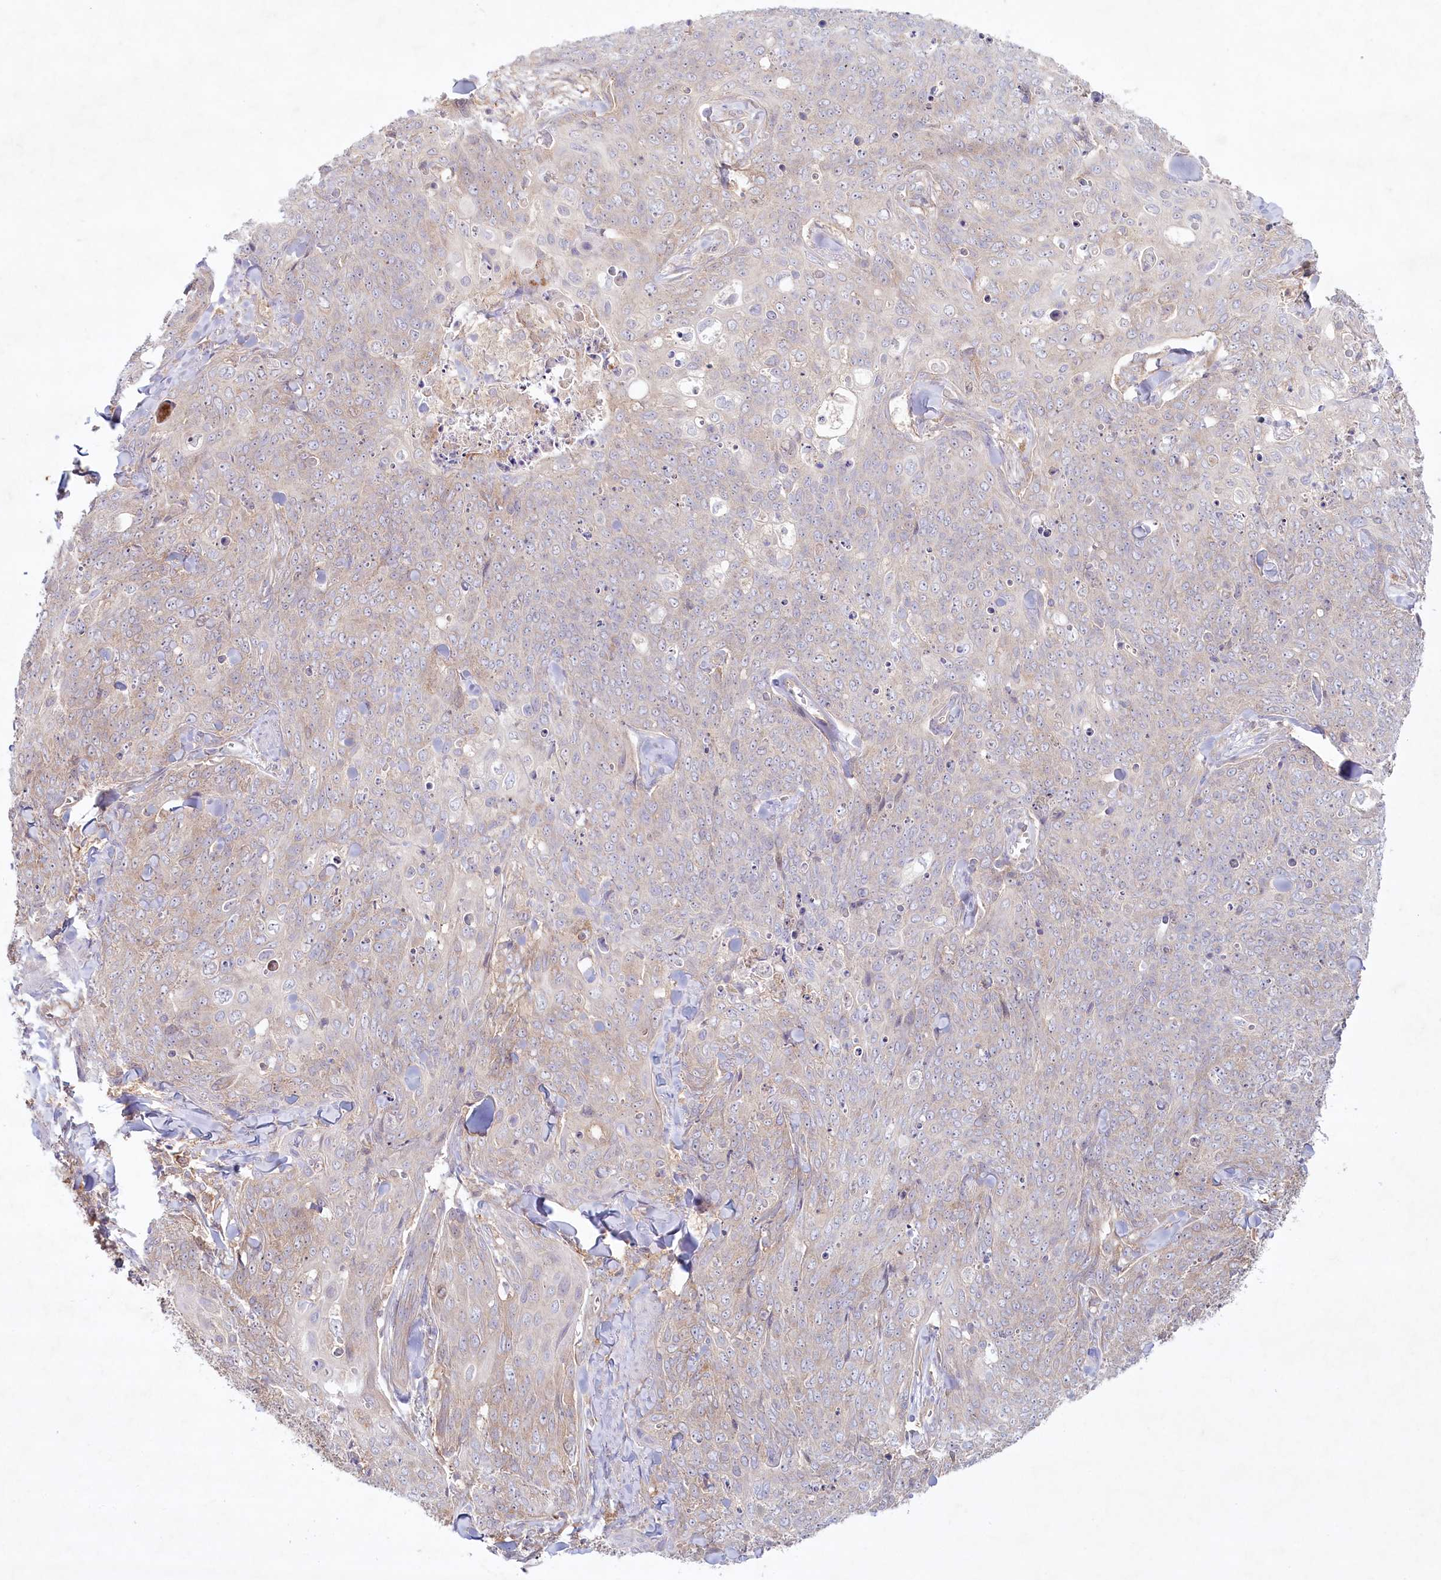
{"staining": {"intensity": "negative", "quantity": "none", "location": "none"}, "tissue": "skin cancer", "cell_type": "Tumor cells", "image_type": "cancer", "snomed": [{"axis": "morphology", "description": "Squamous cell carcinoma, NOS"}, {"axis": "topography", "description": "Skin"}, {"axis": "topography", "description": "Vulva"}], "caption": "Immunohistochemistry (IHC) of human squamous cell carcinoma (skin) displays no positivity in tumor cells.", "gene": "TNIP1", "patient": {"sex": "female", "age": 85}}